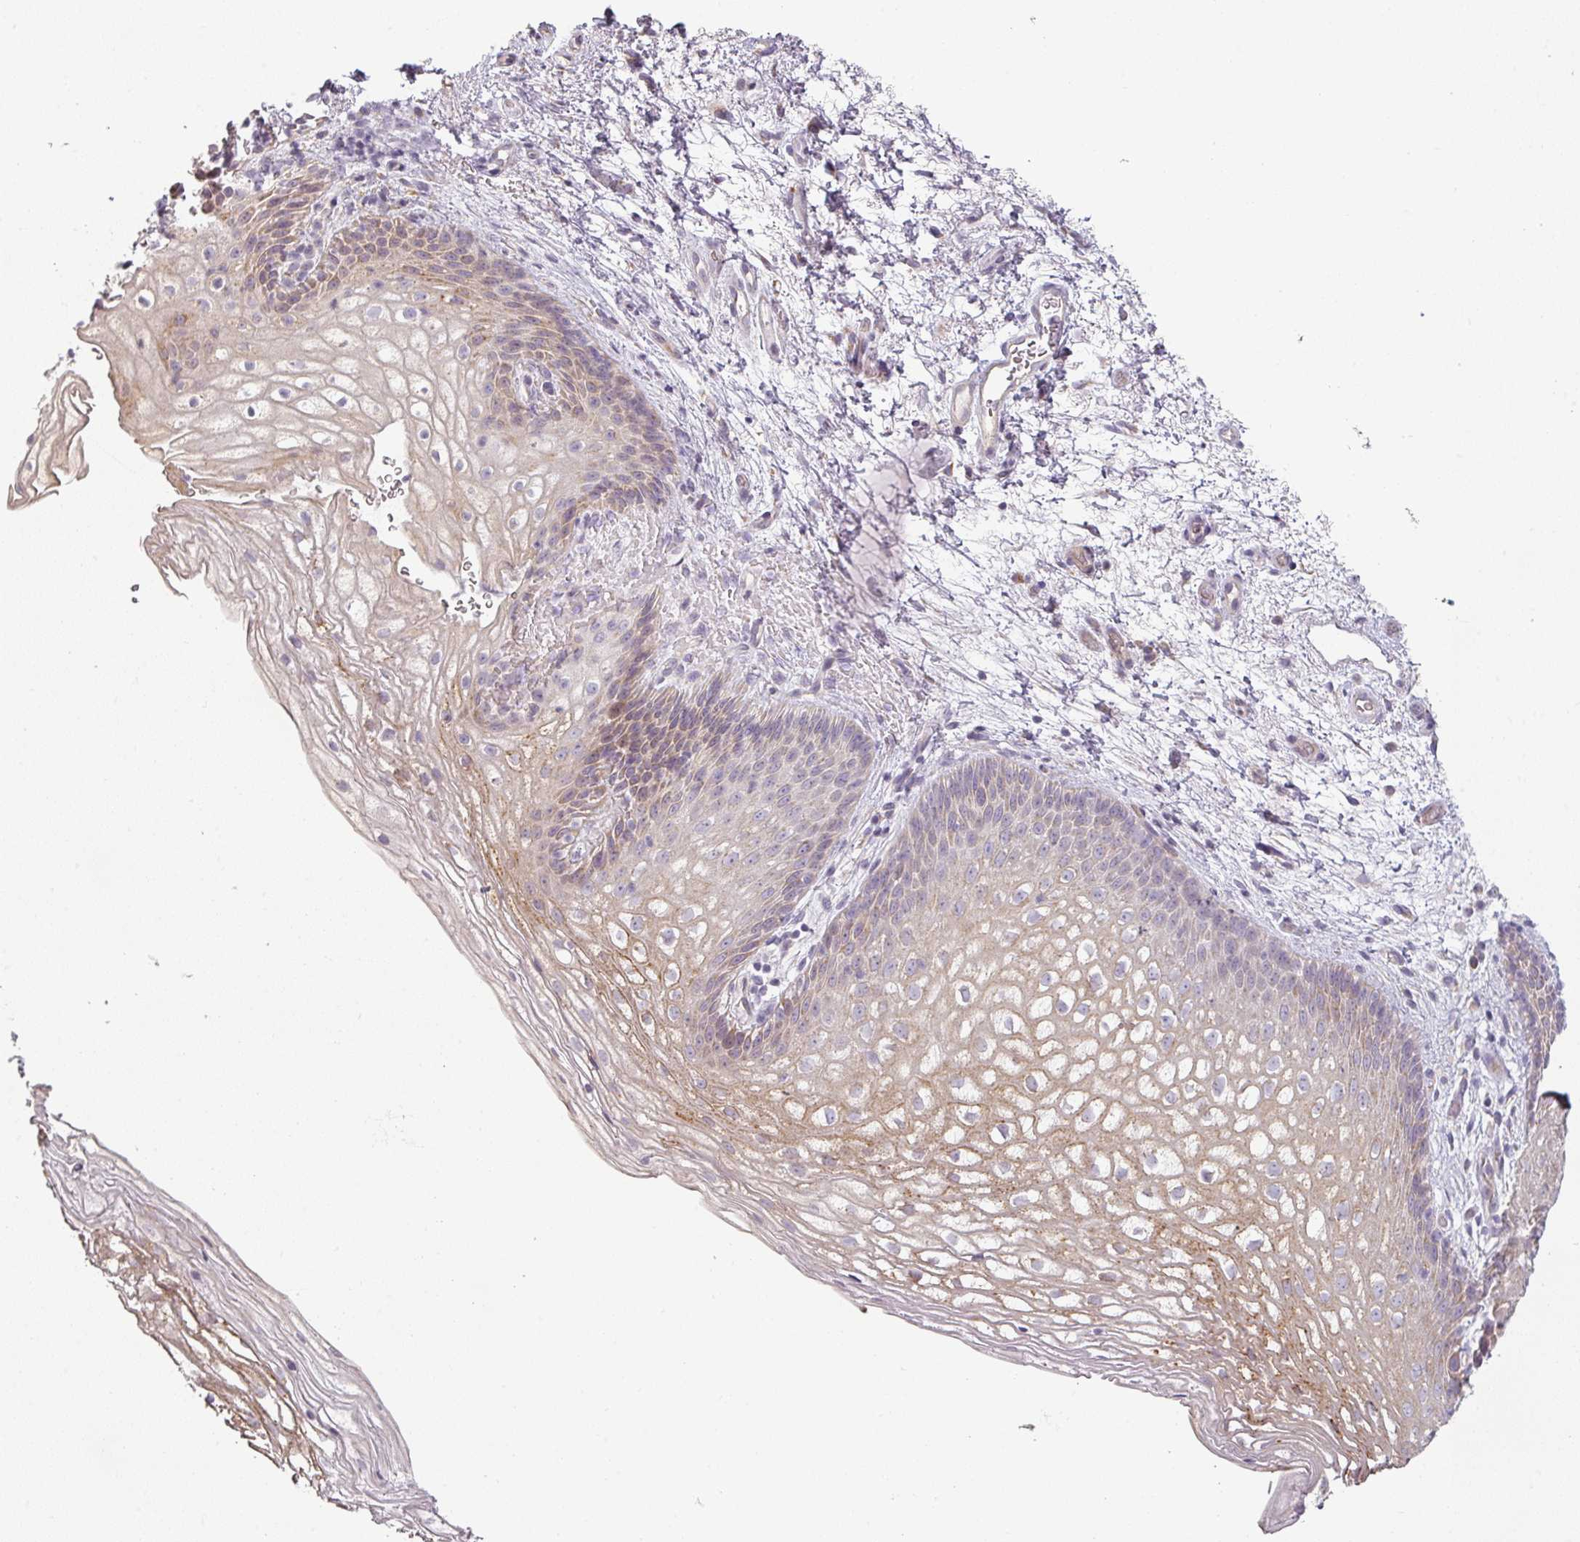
{"staining": {"intensity": "weak", "quantity": "25%-75%", "location": "cytoplasmic/membranous"}, "tissue": "vagina", "cell_type": "Squamous epithelial cells", "image_type": "normal", "snomed": [{"axis": "morphology", "description": "Normal tissue, NOS"}, {"axis": "topography", "description": "Vagina"}], "caption": "Protein staining of benign vagina reveals weak cytoplasmic/membranous positivity in about 25%-75% of squamous epithelial cells. (DAB IHC with brightfield microscopy, high magnification).", "gene": "CCDC144A", "patient": {"sex": "female", "age": 47}}